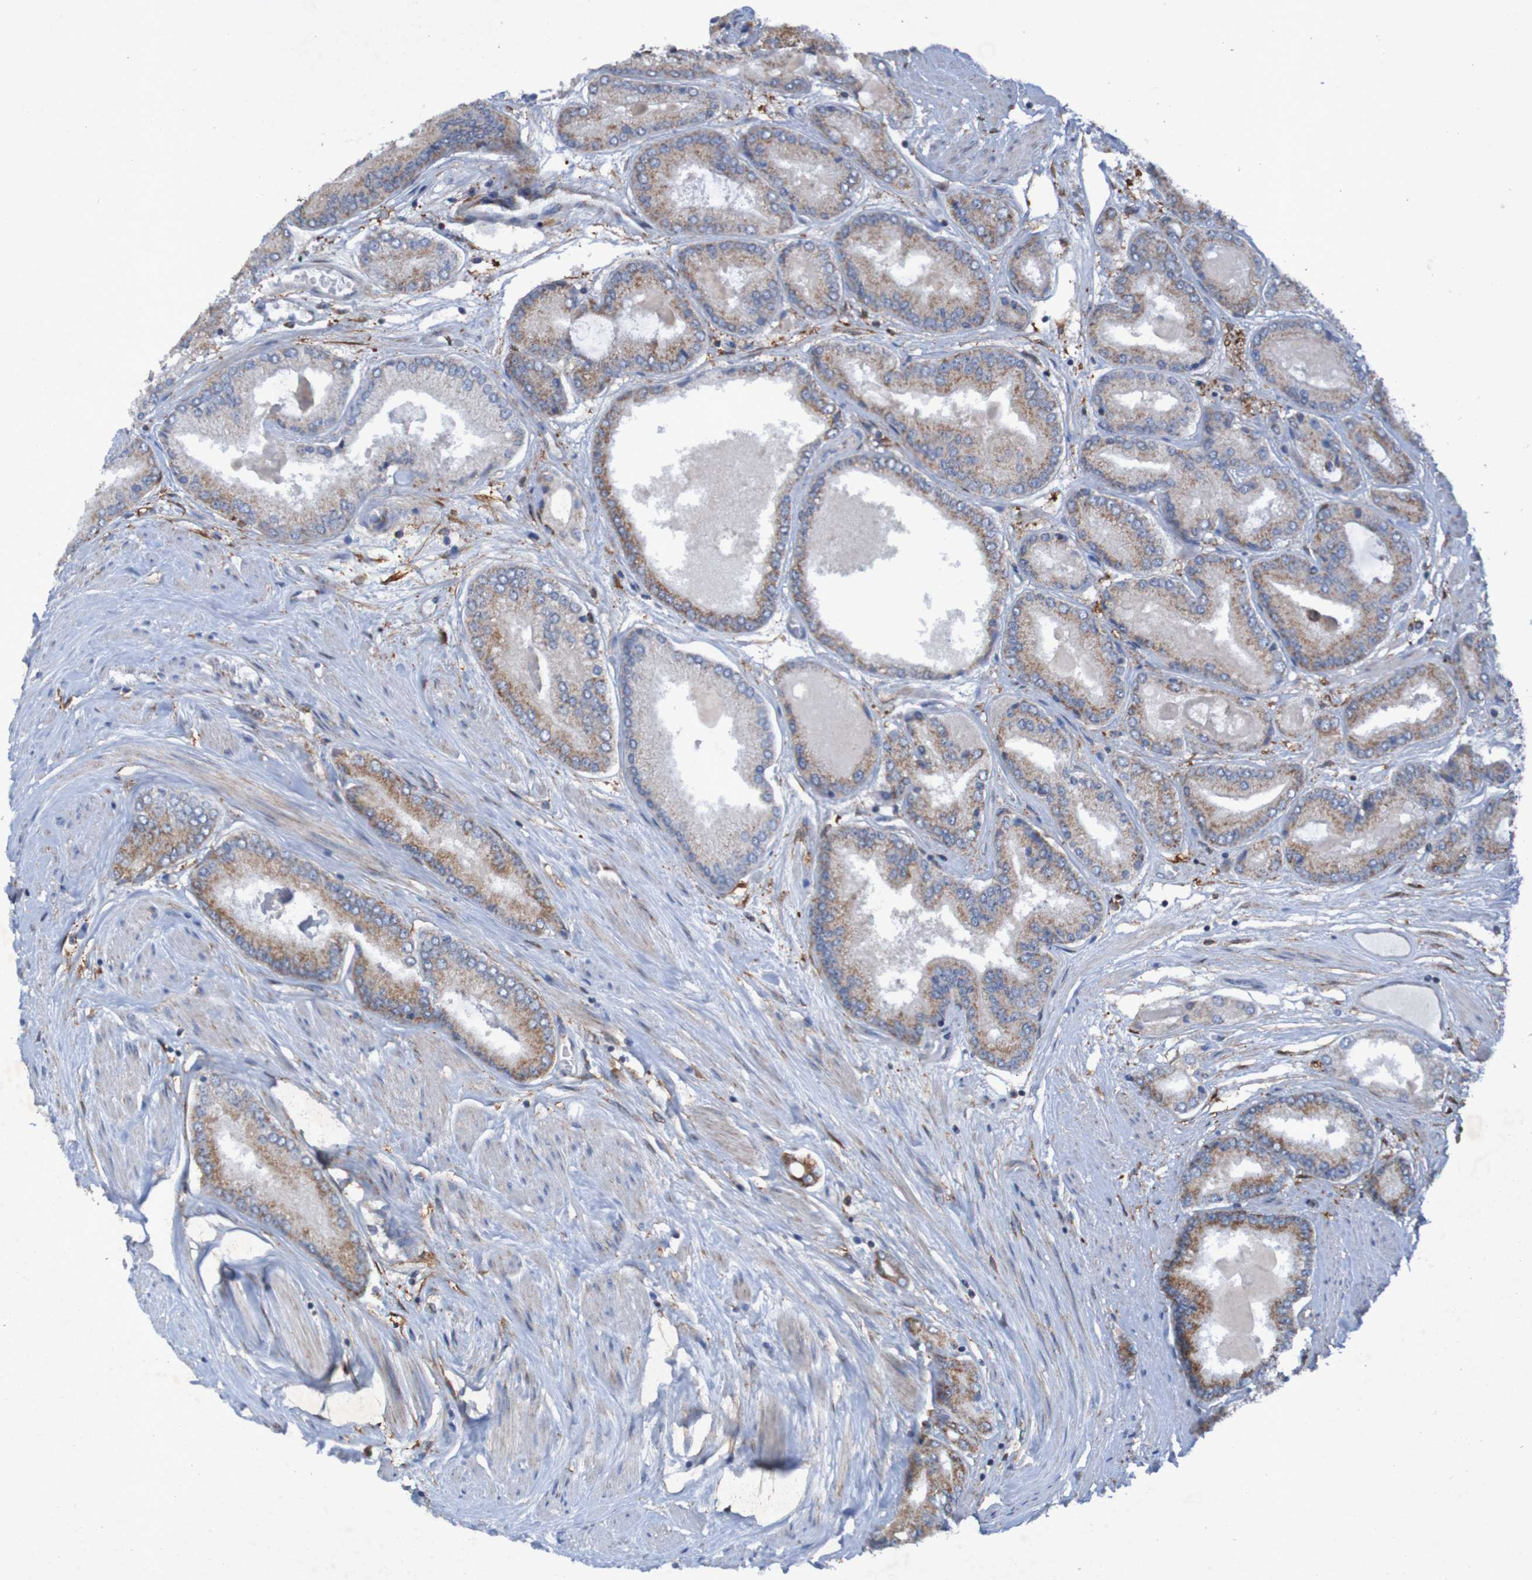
{"staining": {"intensity": "weak", "quantity": ">75%", "location": "cytoplasmic/membranous"}, "tissue": "prostate cancer", "cell_type": "Tumor cells", "image_type": "cancer", "snomed": [{"axis": "morphology", "description": "Adenocarcinoma, High grade"}, {"axis": "topography", "description": "Prostate"}], "caption": "Brown immunohistochemical staining in adenocarcinoma (high-grade) (prostate) demonstrates weak cytoplasmic/membranous expression in about >75% of tumor cells.", "gene": "CCDC51", "patient": {"sex": "male", "age": 59}}